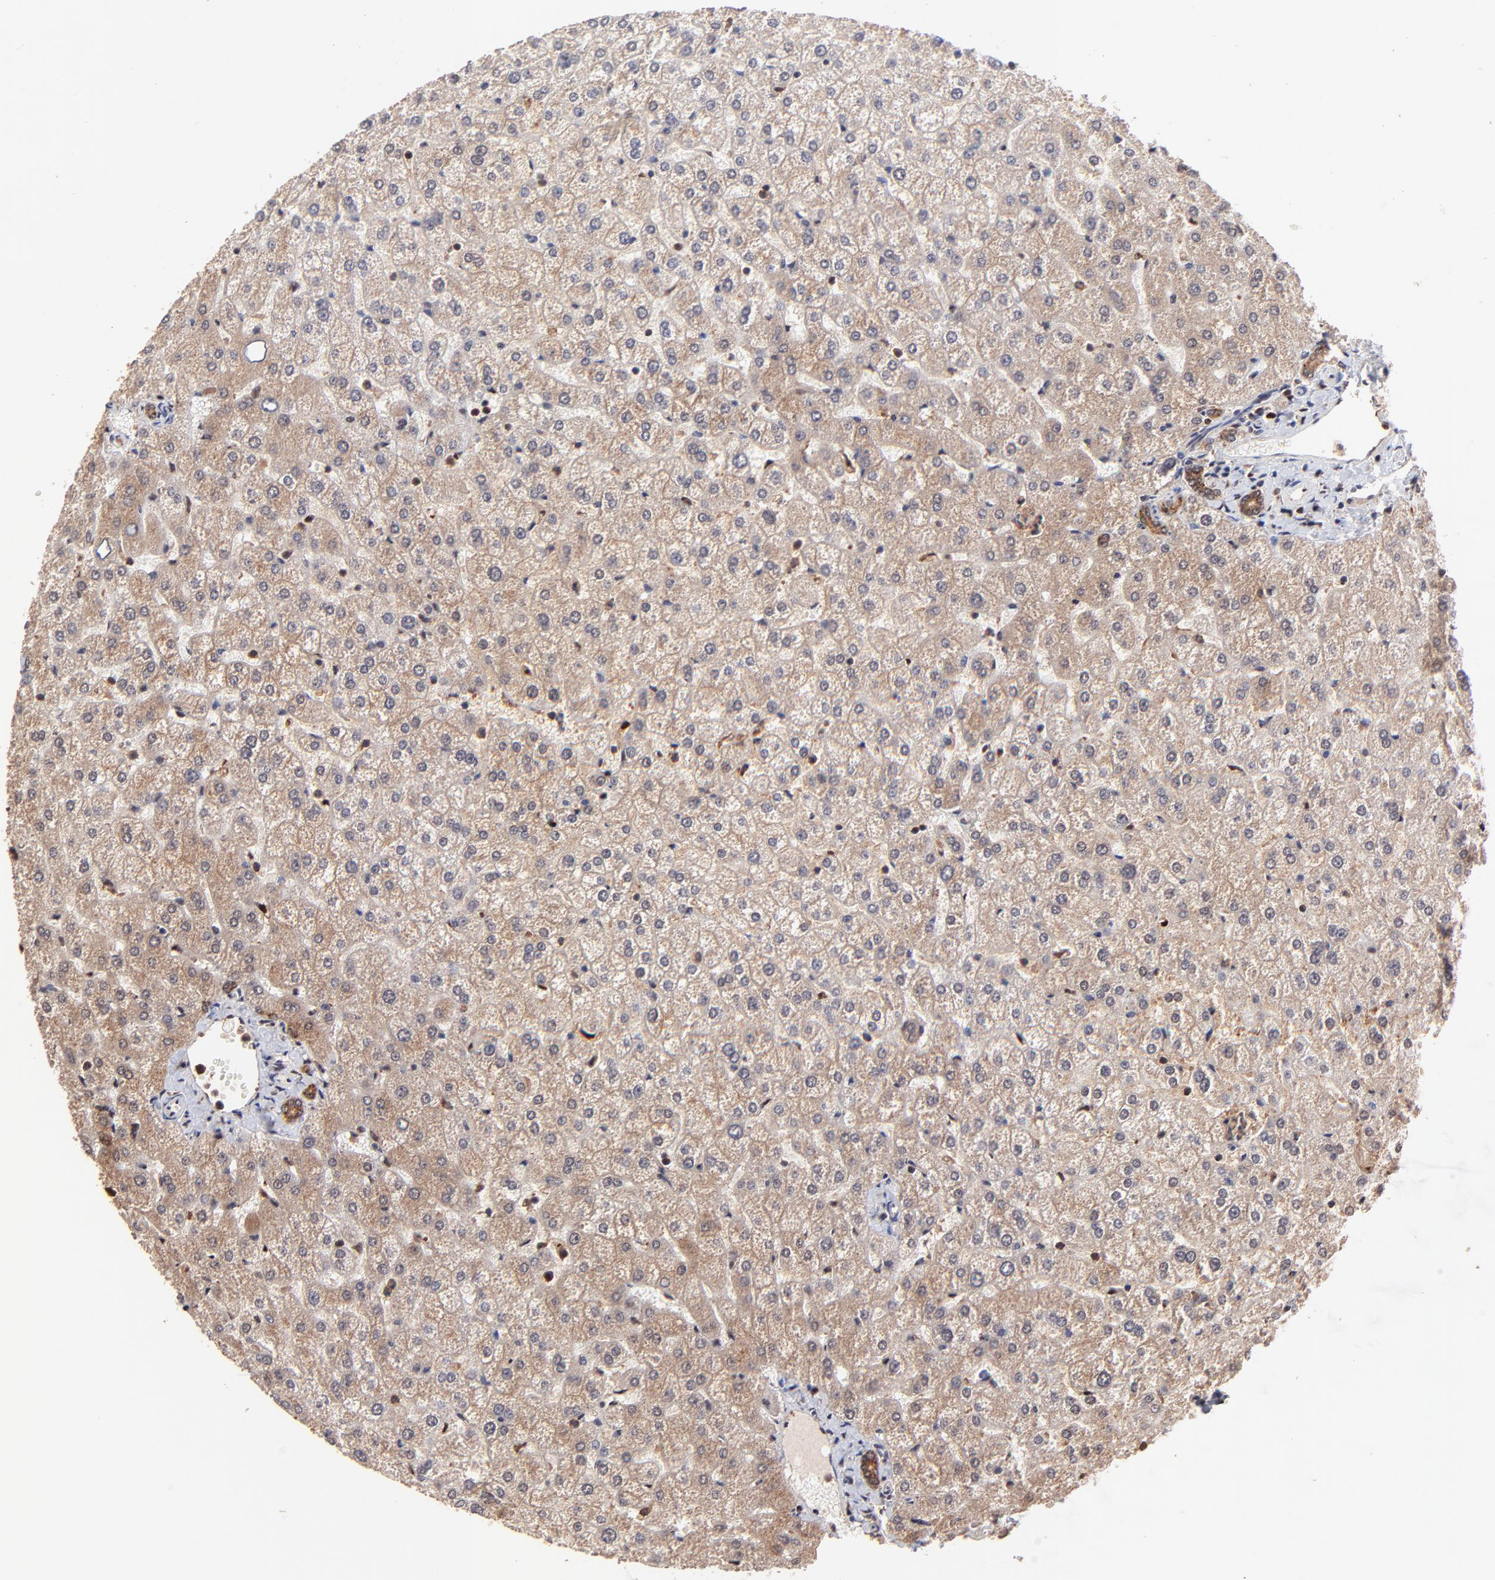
{"staining": {"intensity": "strong", "quantity": ">75%", "location": "cytoplasmic/membranous"}, "tissue": "liver", "cell_type": "Cholangiocytes", "image_type": "normal", "snomed": [{"axis": "morphology", "description": "Normal tissue, NOS"}, {"axis": "topography", "description": "Liver"}], "caption": "Immunohistochemical staining of benign human liver shows >75% levels of strong cytoplasmic/membranous protein staining in approximately >75% of cholangiocytes. (DAB (3,3'-diaminobenzidine) = brown stain, brightfield microscopy at high magnification).", "gene": "PSMA6", "patient": {"sex": "female", "age": 32}}